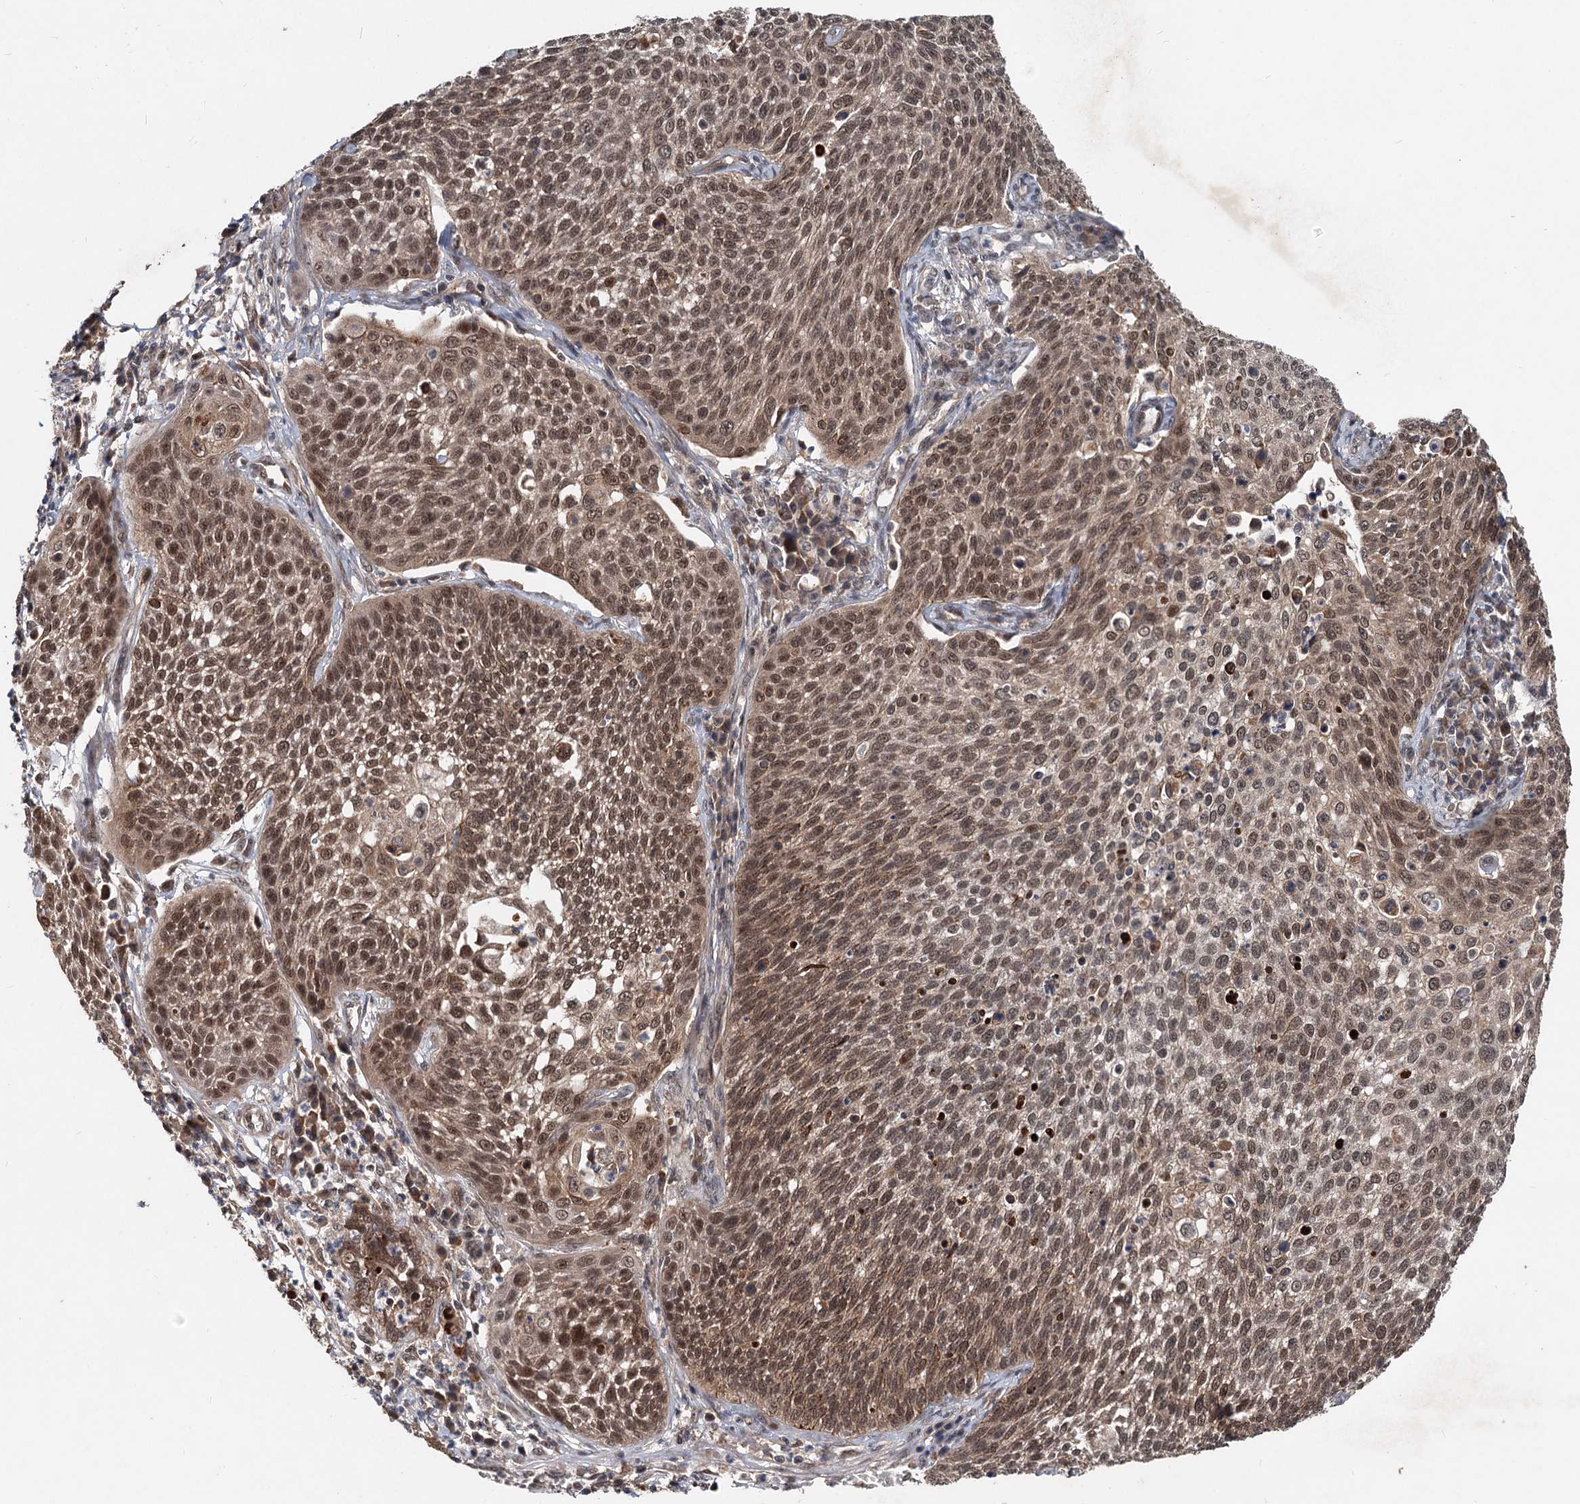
{"staining": {"intensity": "moderate", "quantity": ">75%", "location": "nuclear"}, "tissue": "cervical cancer", "cell_type": "Tumor cells", "image_type": "cancer", "snomed": [{"axis": "morphology", "description": "Squamous cell carcinoma, NOS"}, {"axis": "topography", "description": "Cervix"}], "caption": "Cervical cancer was stained to show a protein in brown. There is medium levels of moderate nuclear positivity in approximately >75% of tumor cells. The staining is performed using DAB brown chromogen to label protein expression. The nuclei are counter-stained blue using hematoxylin.", "gene": "RITA1", "patient": {"sex": "female", "age": 34}}